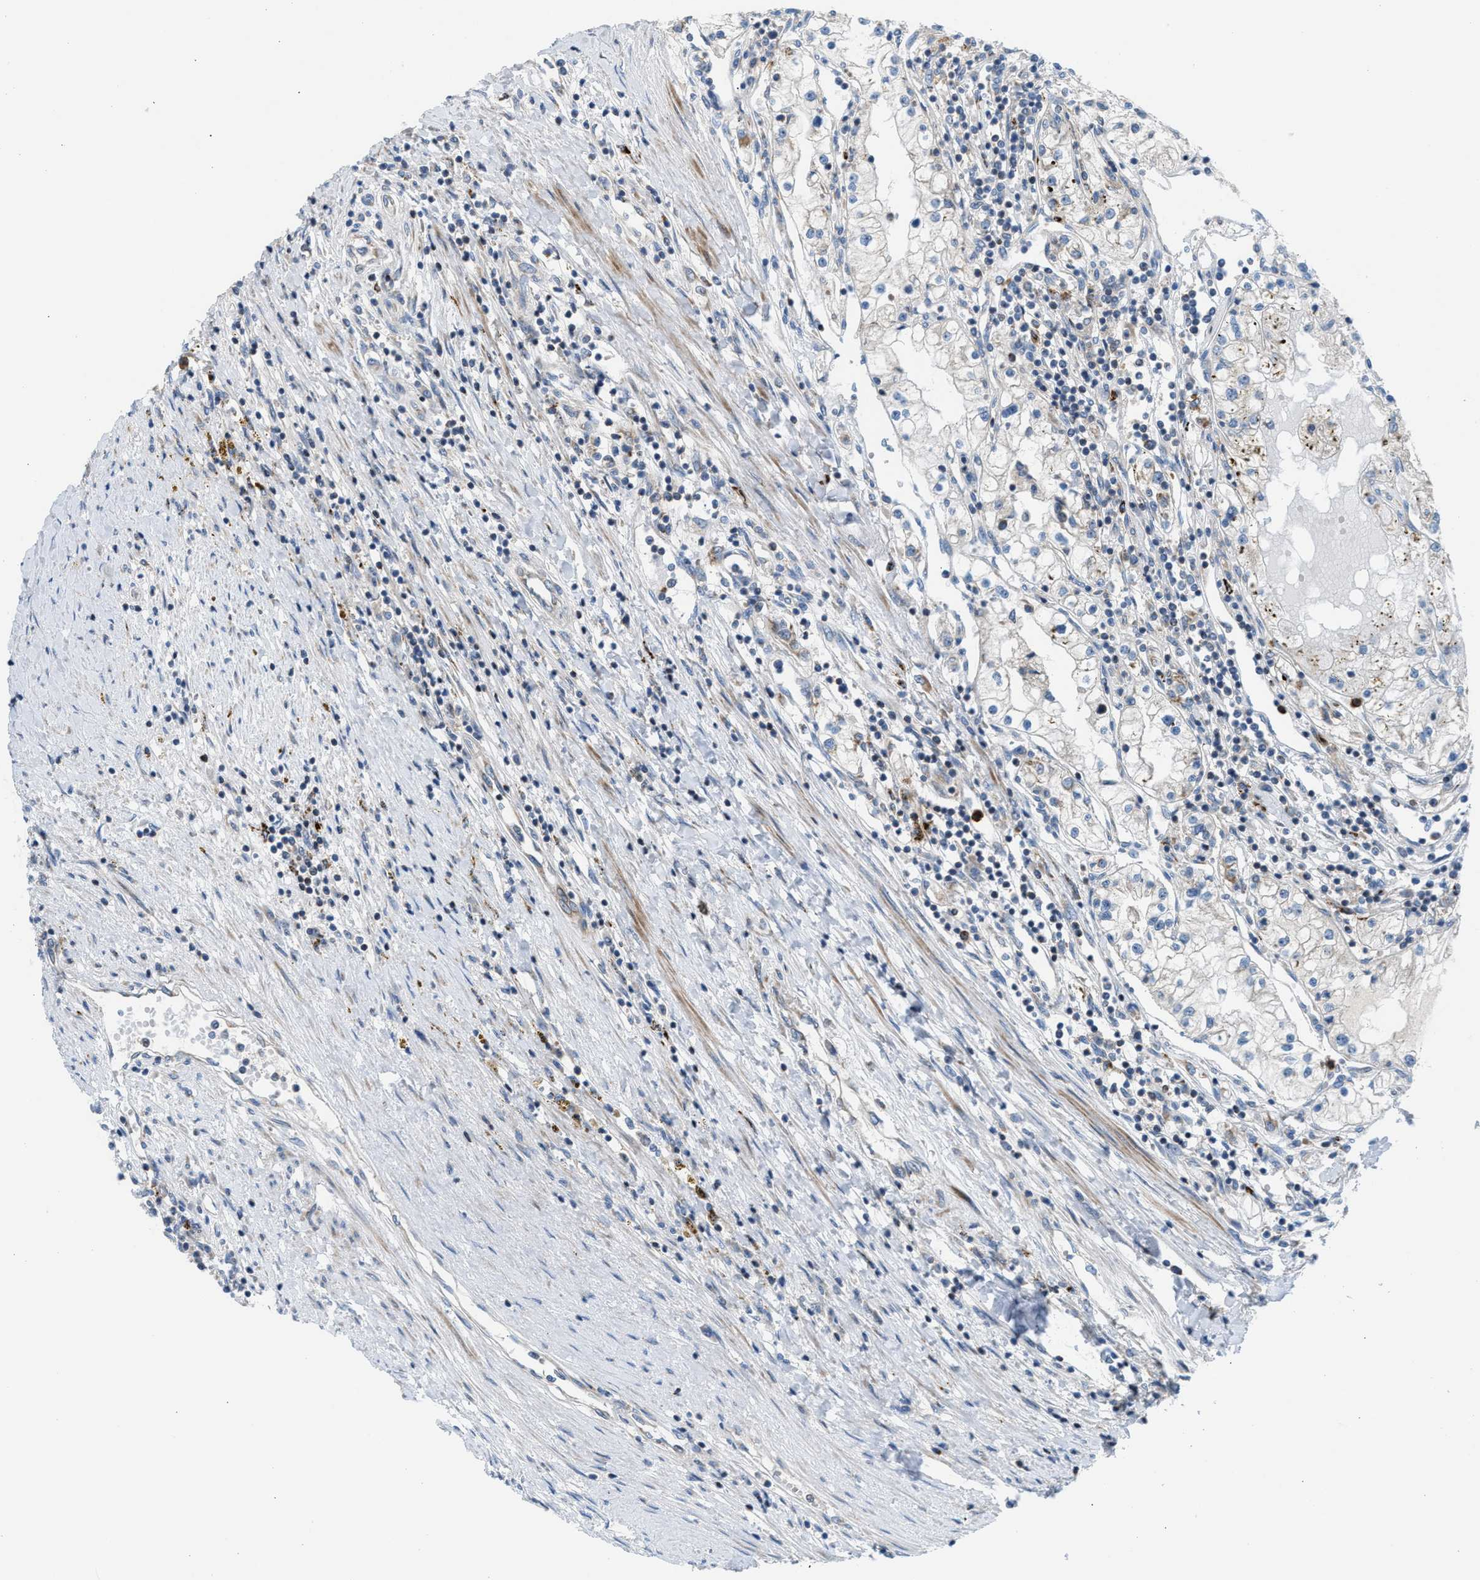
{"staining": {"intensity": "weak", "quantity": "<25%", "location": "cytoplasmic/membranous"}, "tissue": "renal cancer", "cell_type": "Tumor cells", "image_type": "cancer", "snomed": [{"axis": "morphology", "description": "Adenocarcinoma, NOS"}, {"axis": "topography", "description": "Kidney"}], "caption": "Immunohistochemistry photomicrograph of human adenocarcinoma (renal) stained for a protein (brown), which shows no expression in tumor cells.", "gene": "TPH1", "patient": {"sex": "male", "age": 68}}